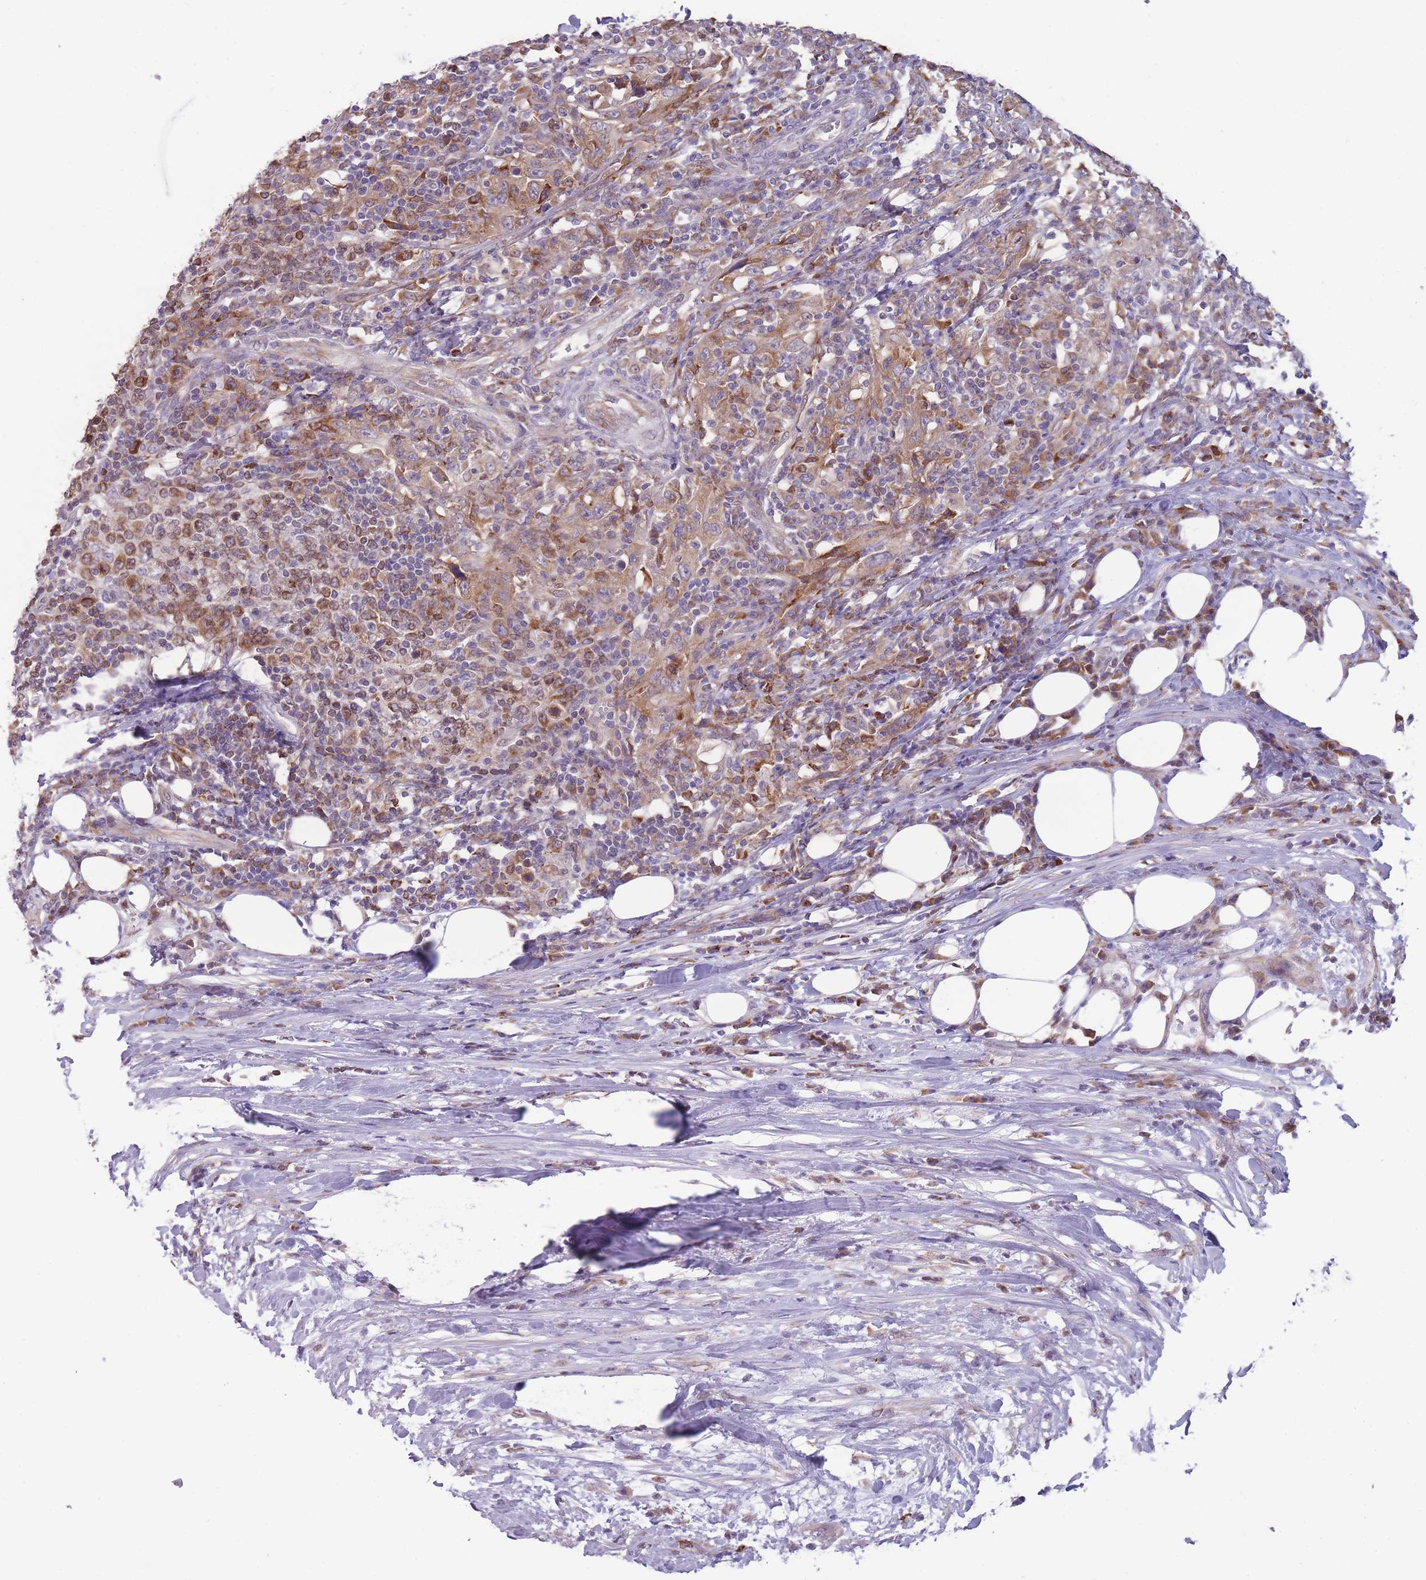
{"staining": {"intensity": "moderate", "quantity": ">75%", "location": "cytoplasmic/membranous"}, "tissue": "urothelial cancer", "cell_type": "Tumor cells", "image_type": "cancer", "snomed": [{"axis": "morphology", "description": "Urothelial carcinoma, High grade"}, {"axis": "topography", "description": "Urinary bladder"}], "caption": "Moderate cytoplasmic/membranous staining is present in approximately >75% of tumor cells in urothelial cancer. The staining was performed using DAB, with brown indicating positive protein expression. Nuclei are stained blue with hematoxylin.", "gene": "TMEM121", "patient": {"sex": "male", "age": 61}}